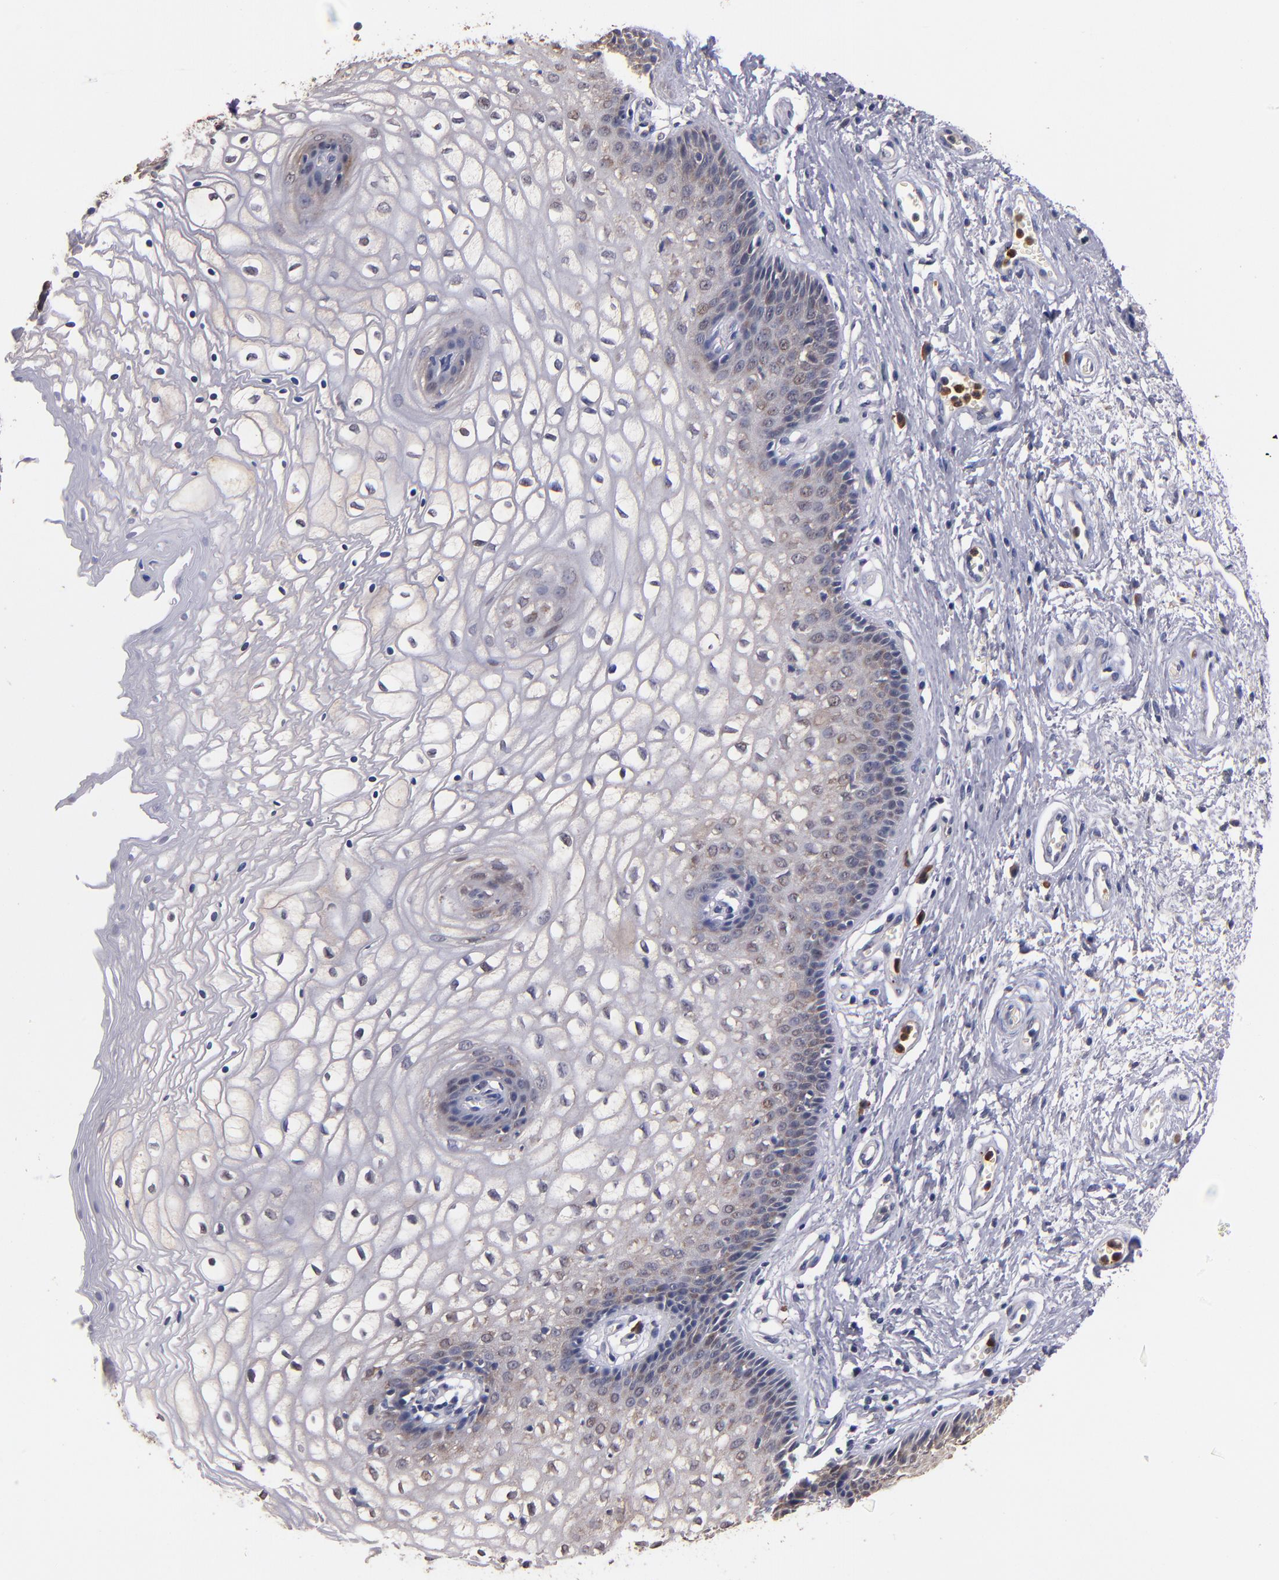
{"staining": {"intensity": "weak", "quantity": "<25%", "location": "cytoplasmic/membranous"}, "tissue": "vagina", "cell_type": "Squamous epithelial cells", "image_type": "normal", "snomed": [{"axis": "morphology", "description": "Normal tissue, NOS"}, {"axis": "topography", "description": "Vagina"}], "caption": "The micrograph reveals no staining of squamous epithelial cells in unremarkable vagina.", "gene": "TTLL12", "patient": {"sex": "female", "age": 34}}